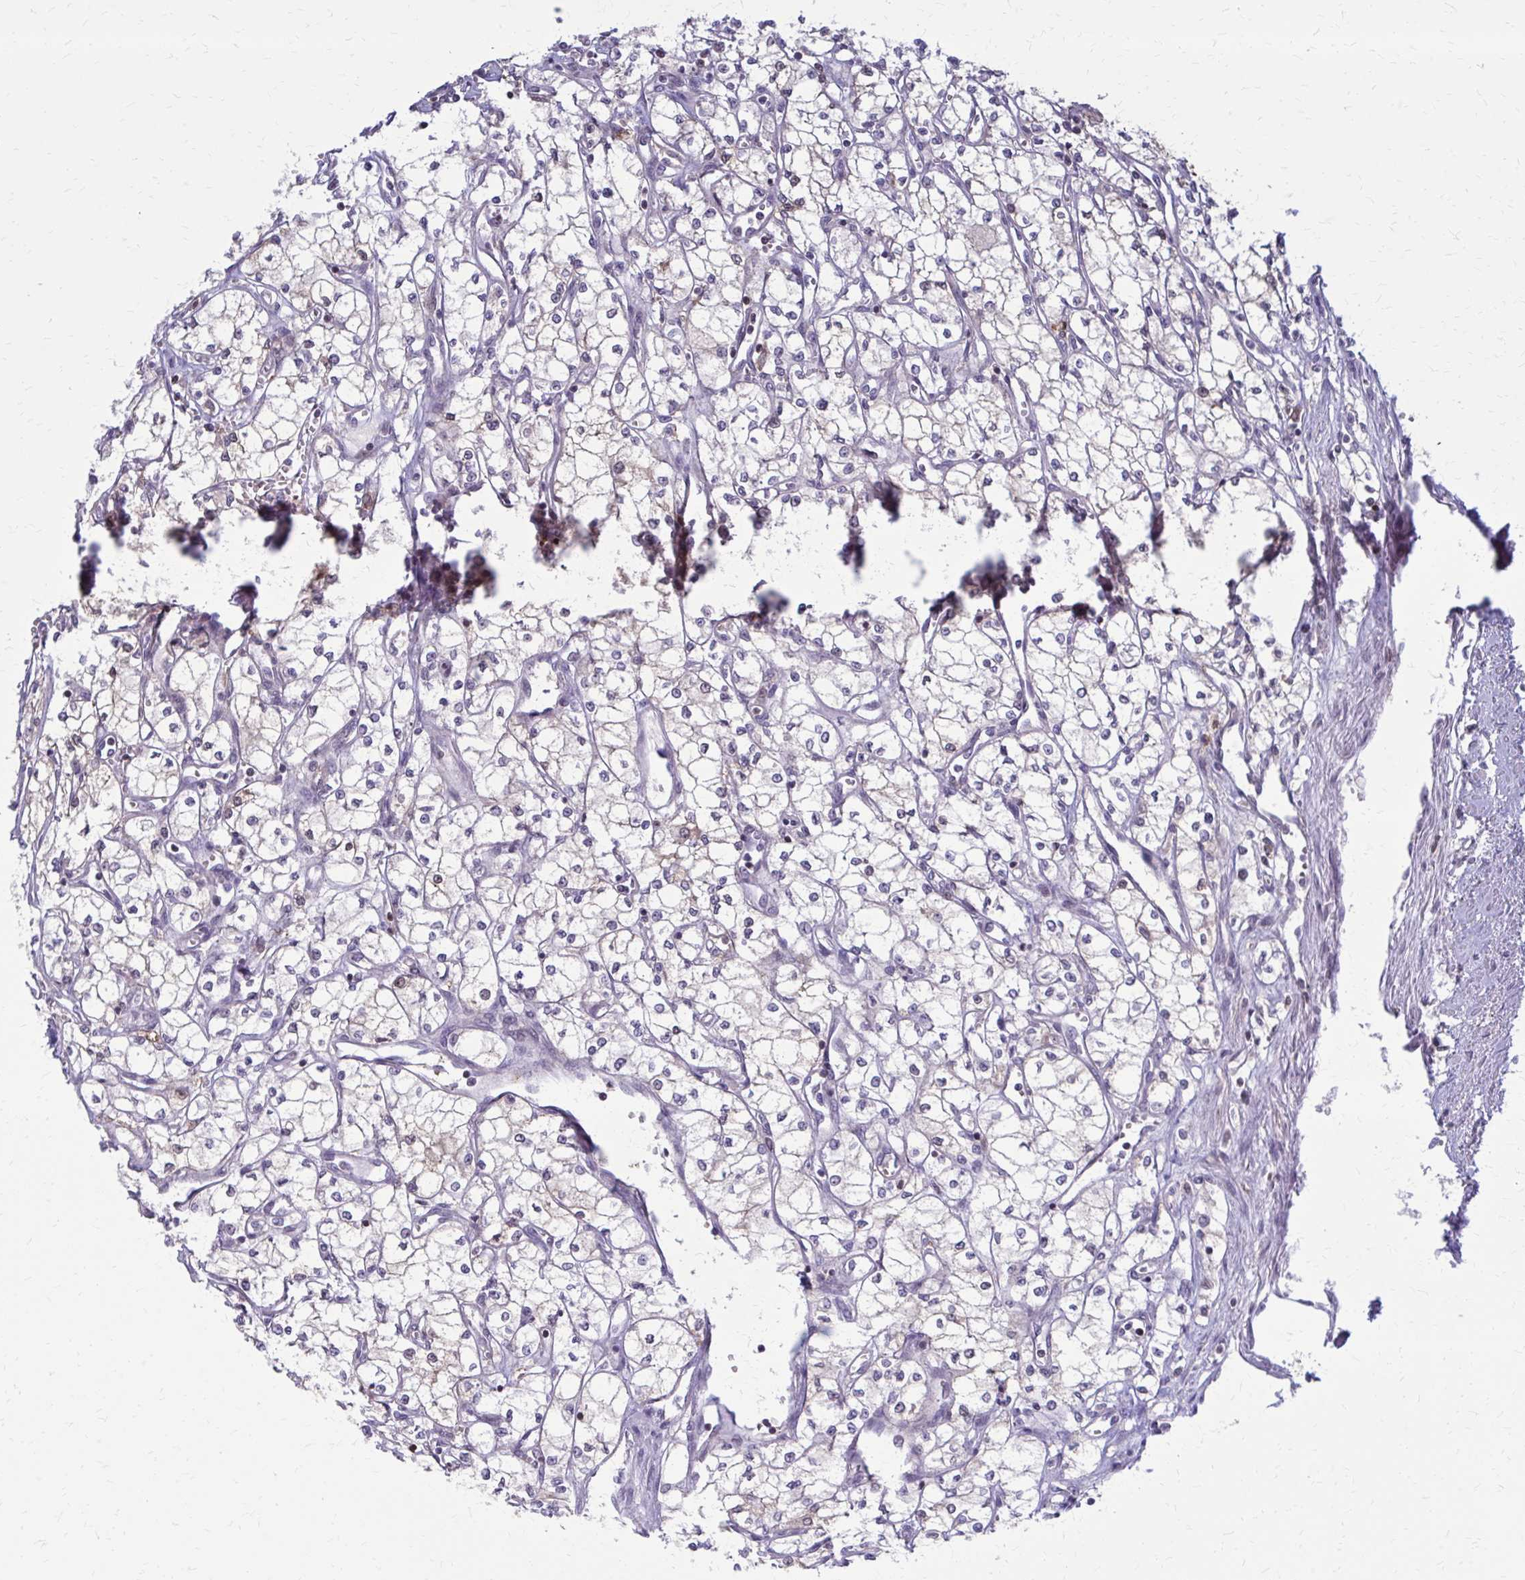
{"staining": {"intensity": "negative", "quantity": "none", "location": "none"}, "tissue": "renal cancer", "cell_type": "Tumor cells", "image_type": "cancer", "snomed": [{"axis": "morphology", "description": "Adenocarcinoma, NOS"}, {"axis": "topography", "description": "Kidney"}], "caption": "Photomicrograph shows no protein expression in tumor cells of renal cancer (adenocarcinoma) tissue. Nuclei are stained in blue.", "gene": "DBI", "patient": {"sex": "male", "age": 59}}